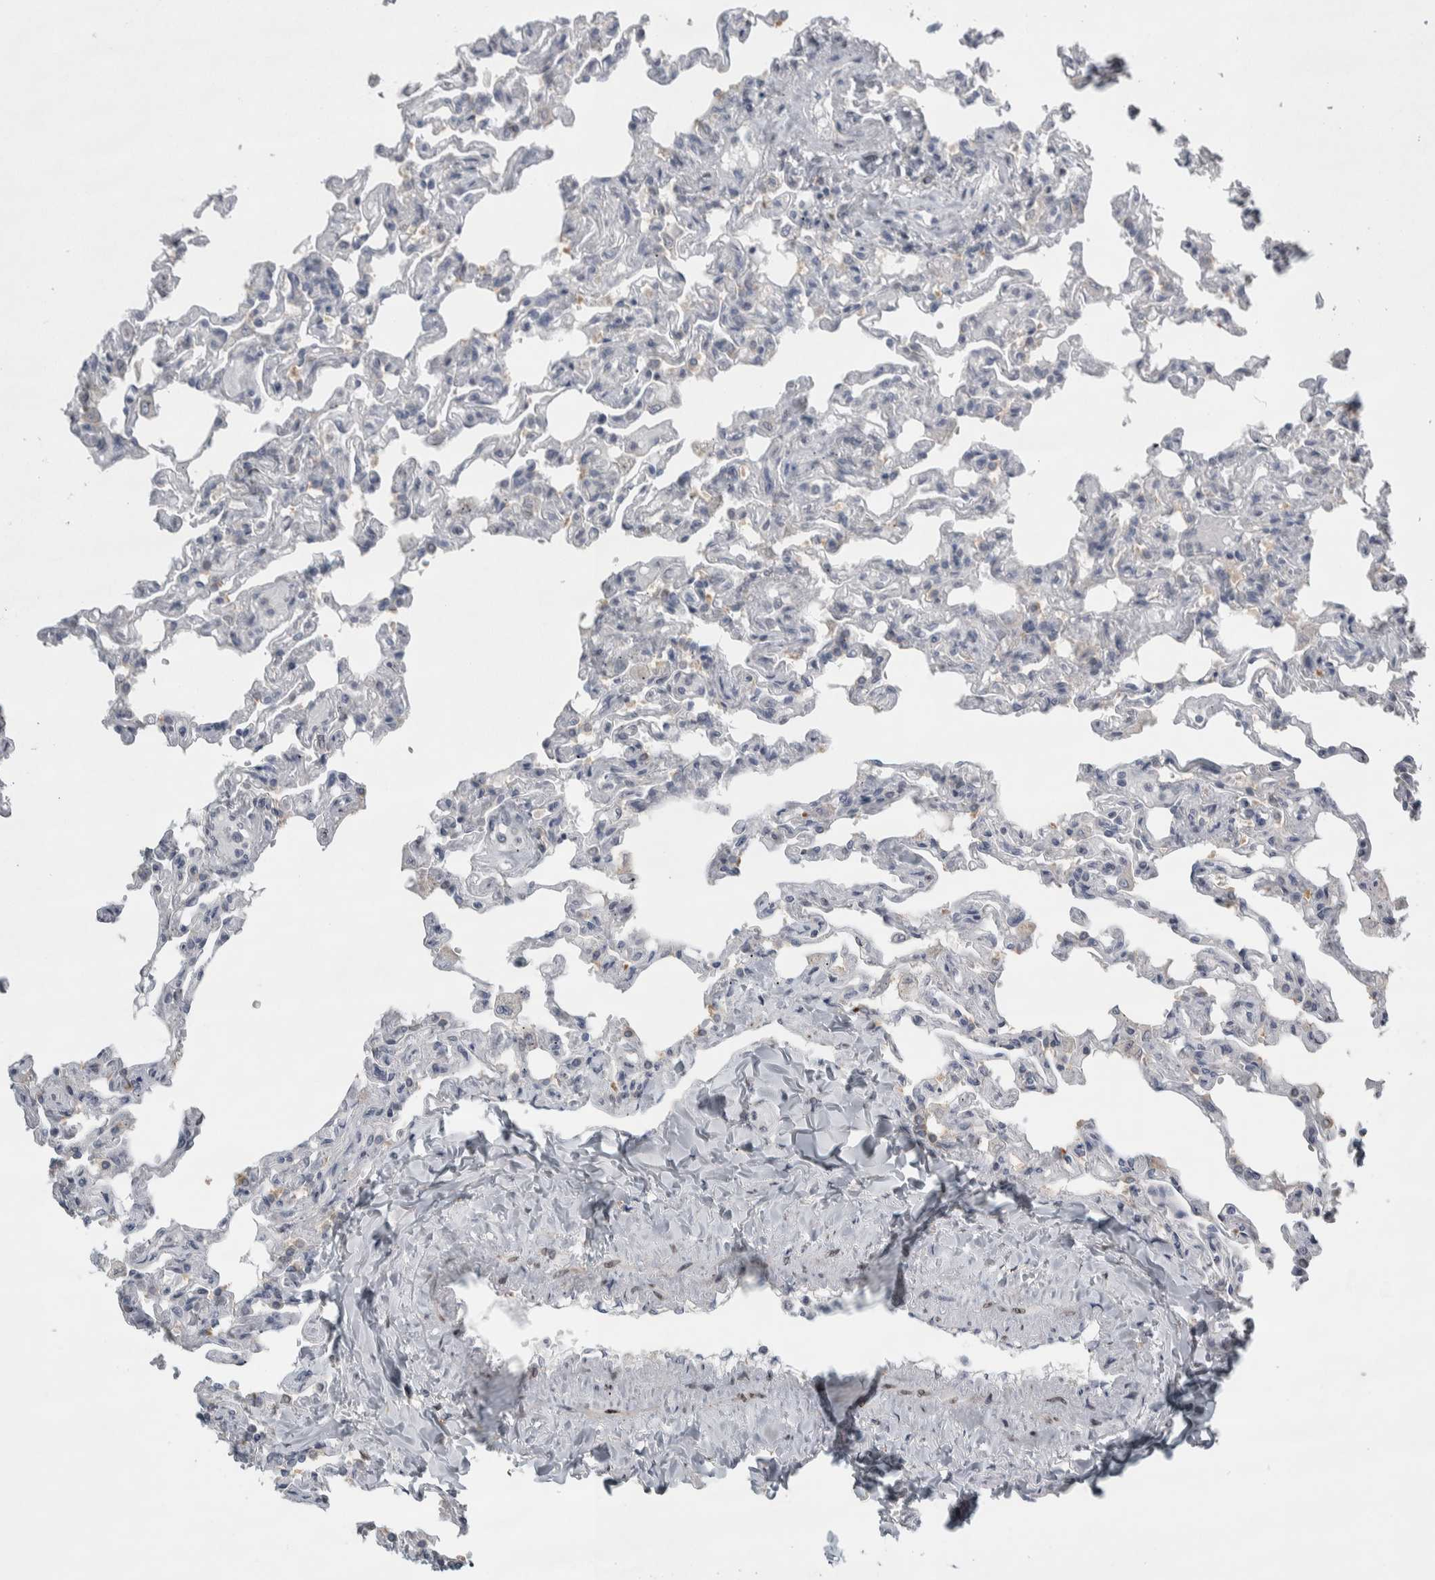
{"staining": {"intensity": "negative", "quantity": "none", "location": "none"}, "tissue": "lung", "cell_type": "Alveolar cells", "image_type": "normal", "snomed": [{"axis": "morphology", "description": "Normal tissue, NOS"}, {"axis": "topography", "description": "Lung"}], "caption": "DAB immunohistochemical staining of normal lung shows no significant positivity in alveolar cells.", "gene": "SIGMAR1", "patient": {"sex": "male", "age": 21}}